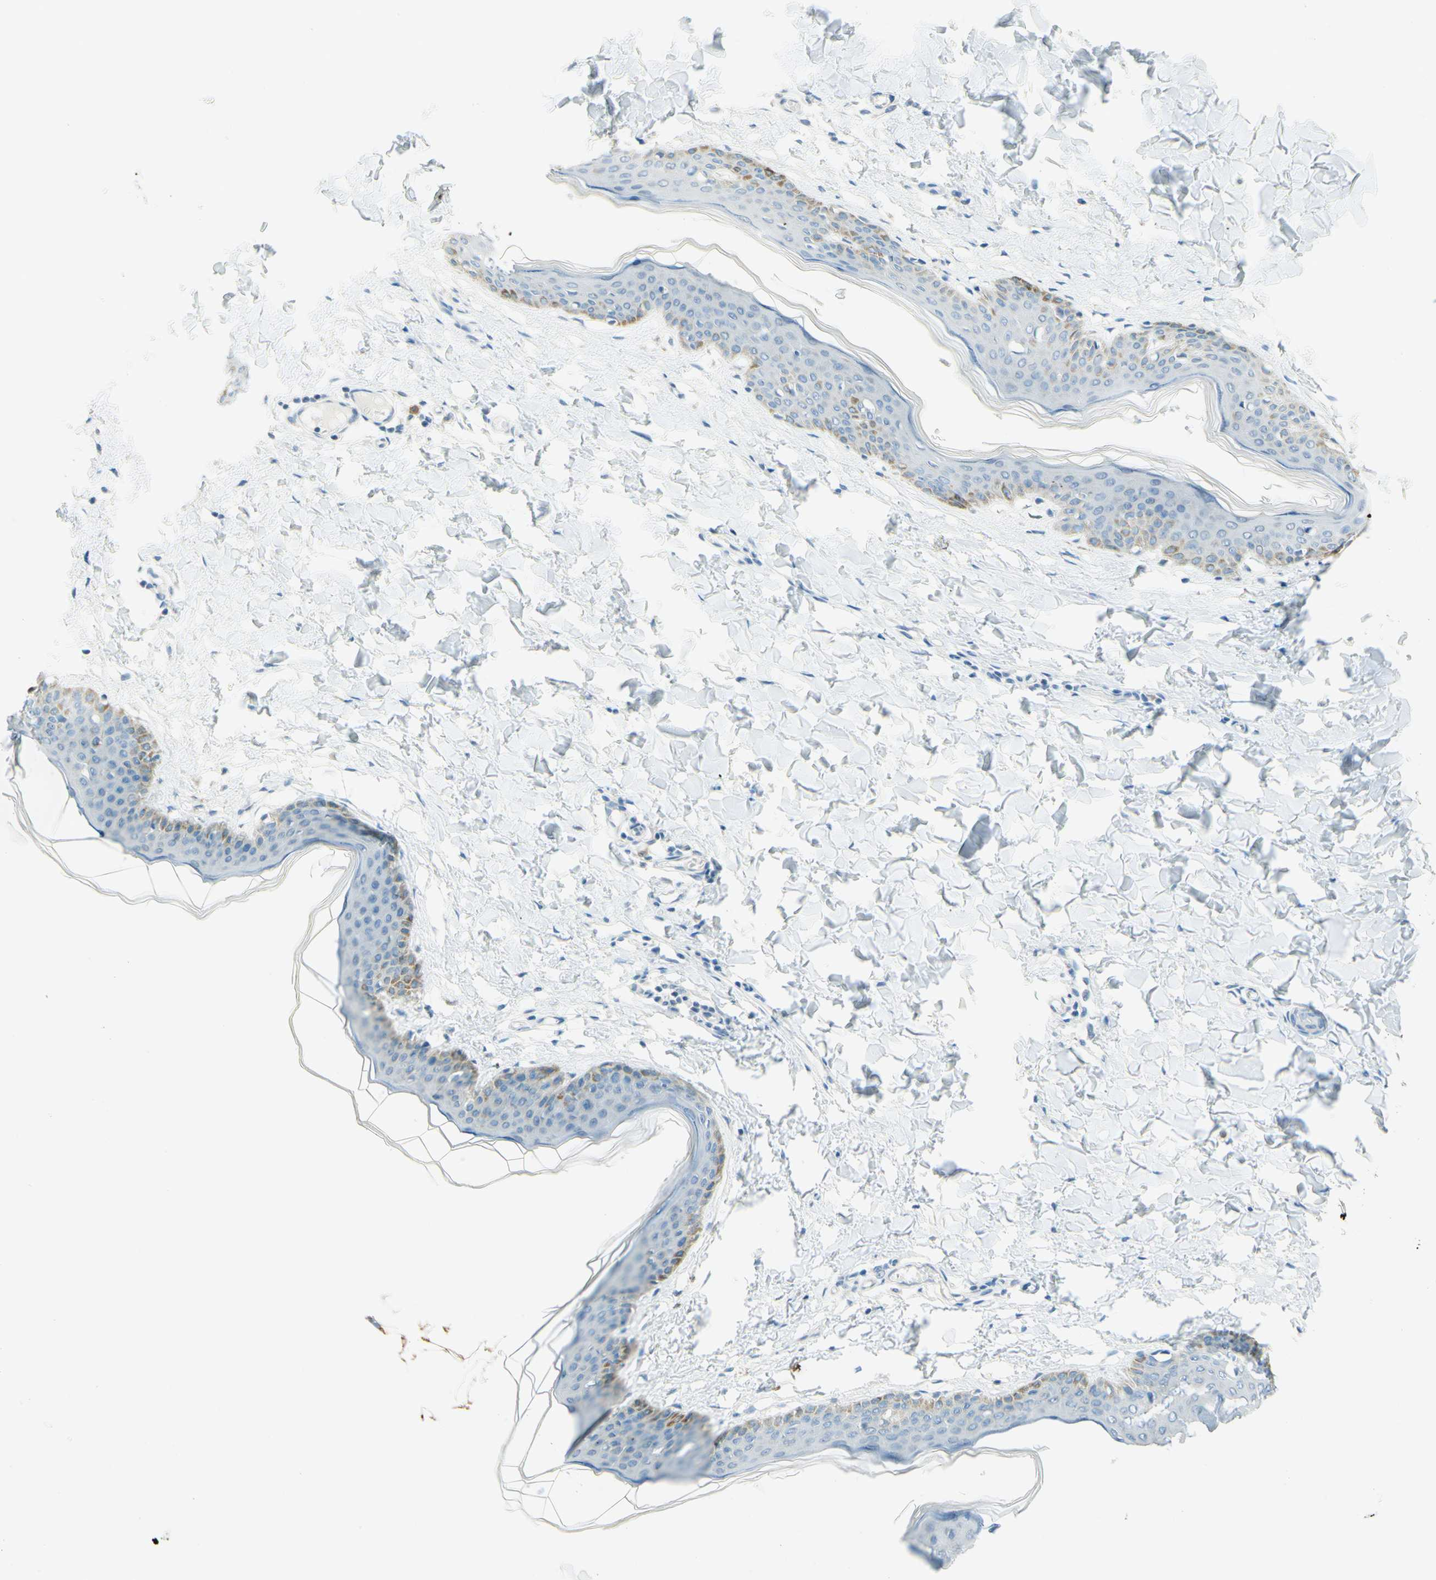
{"staining": {"intensity": "negative", "quantity": "none", "location": "none"}, "tissue": "skin", "cell_type": "Fibroblasts", "image_type": "normal", "snomed": [{"axis": "morphology", "description": "Normal tissue, NOS"}, {"axis": "topography", "description": "Skin"}], "caption": "DAB immunohistochemical staining of benign human skin reveals no significant staining in fibroblasts. (Stains: DAB (3,3'-diaminobenzidine) immunohistochemistry with hematoxylin counter stain, Microscopy: brightfield microscopy at high magnification).", "gene": "JPH1", "patient": {"sex": "female", "age": 17}}